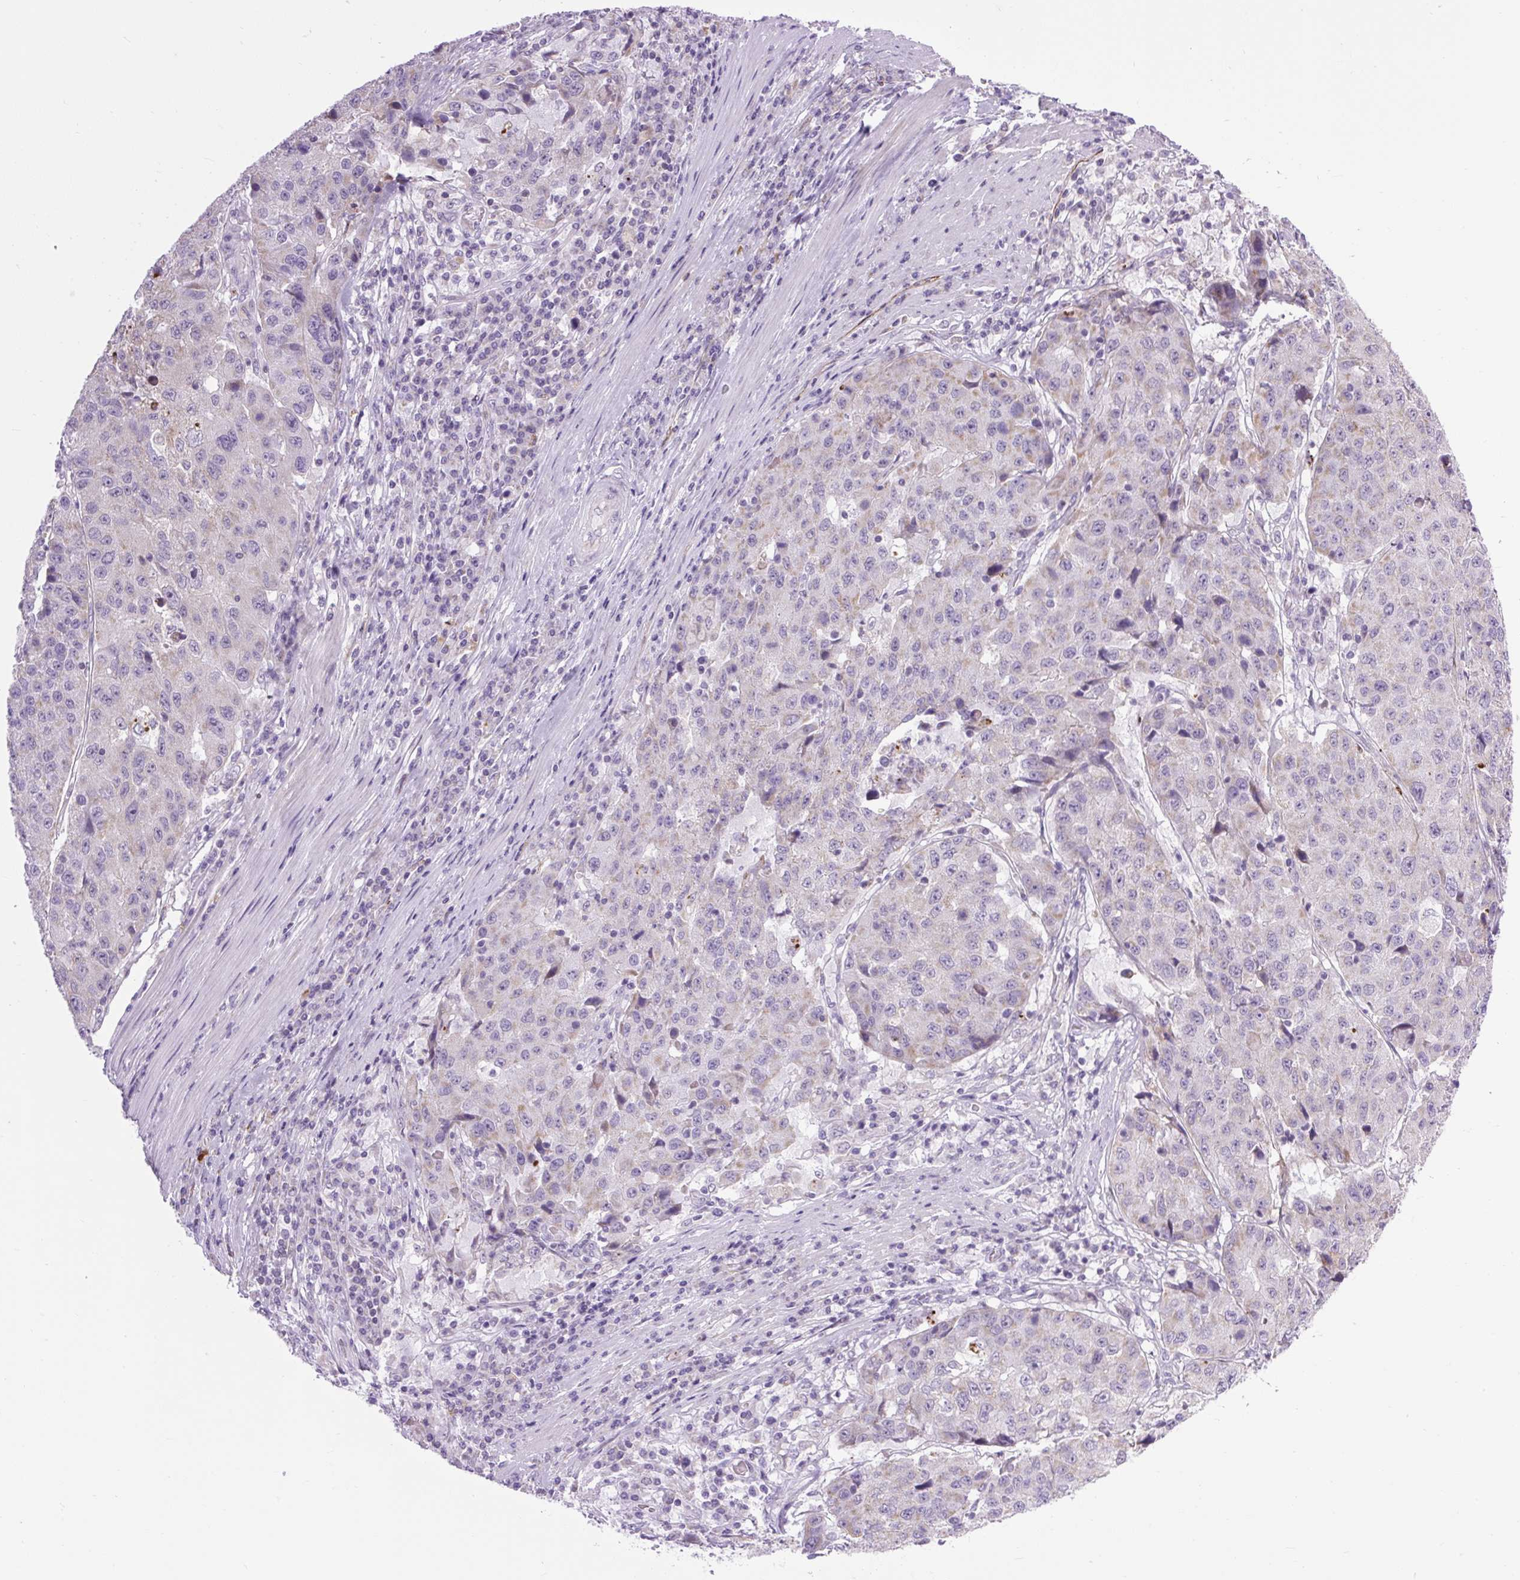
{"staining": {"intensity": "negative", "quantity": "none", "location": "none"}, "tissue": "stomach cancer", "cell_type": "Tumor cells", "image_type": "cancer", "snomed": [{"axis": "morphology", "description": "Adenocarcinoma, NOS"}, {"axis": "topography", "description": "Stomach"}], "caption": "Human stomach cancer stained for a protein using immunohistochemistry (IHC) demonstrates no staining in tumor cells.", "gene": "RNASE10", "patient": {"sex": "male", "age": 71}}